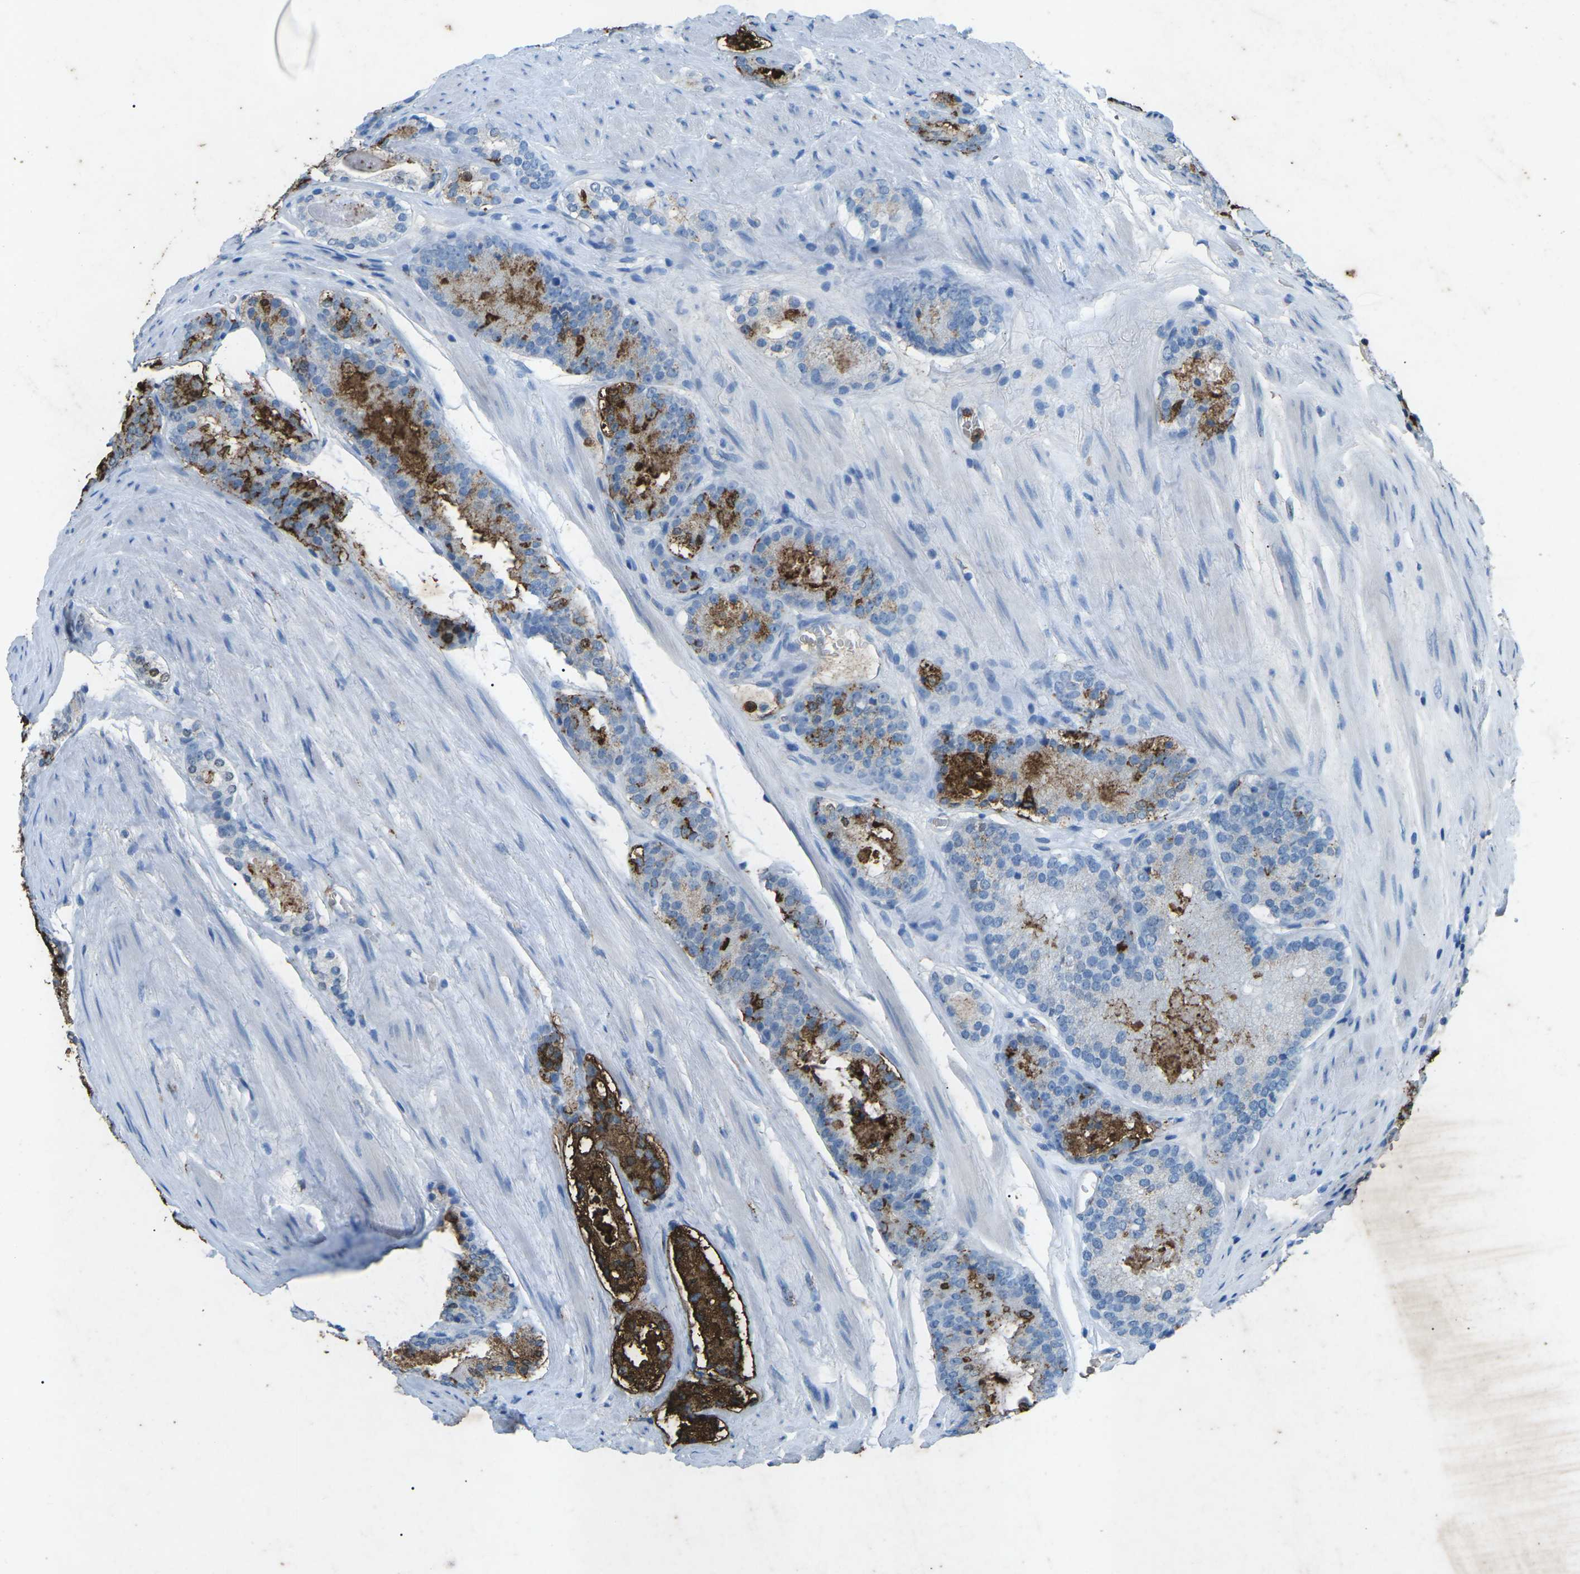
{"staining": {"intensity": "moderate", "quantity": "<25%", "location": "cytoplasmic/membranous"}, "tissue": "prostate cancer", "cell_type": "Tumor cells", "image_type": "cancer", "snomed": [{"axis": "morphology", "description": "Adenocarcinoma, Low grade"}, {"axis": "topography", "description": "Prostate"}], "caption": "Prostate low-grade adenocarcinoma tissue demonstrates moderate cytoplasmic/membranous expression in approximately <25% of tumor cells, visualized by immunohistochemistry. Immunohistochemistry stains the protein in brown and the nuclei are stained blue.", "gene": "CTAGE1", "patient": {"sex": "male", "age": 69}}